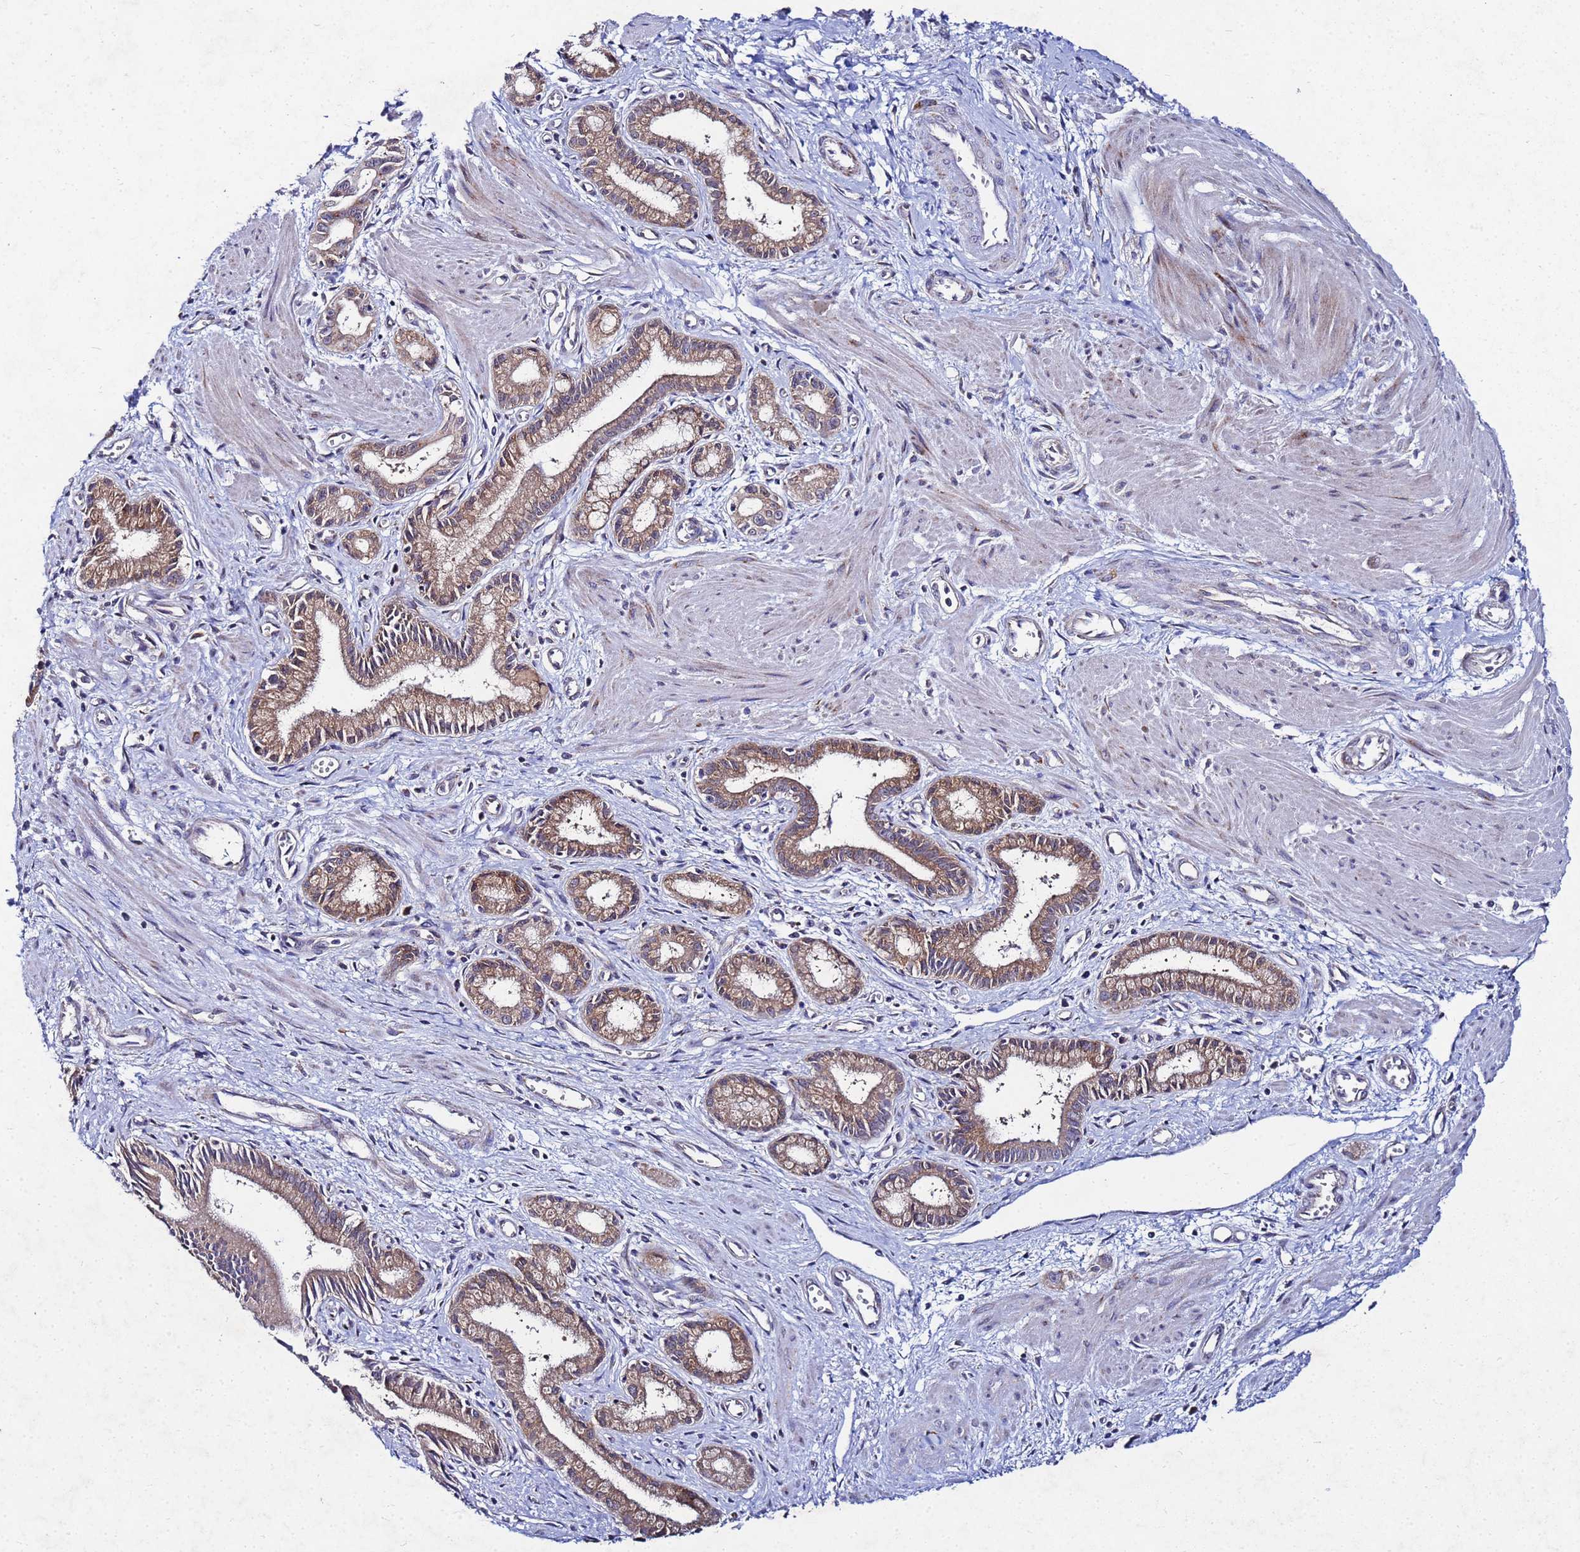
{"staining": {"intensity": "moderate", "quantity": ">75%", "location": "cytoplasmic/membranous"}, "tissue": "pancreatic cancer", "cell_type": "Tumor cells", "image_type": "cancer", "snomed": [{"axis": "morphology", "description": "Adenocarcinoma, NOS"}, {"axis": "topography", "description": "Pancreas"}], "caption": "Pancreatic cancer stained with a brown dye shows moderate cytoplasmic/membranous positive positivity in approximately >75% of tumor cells.", "gene": "FAHD2A", "patient": {"sex": "male", "age": 78}}